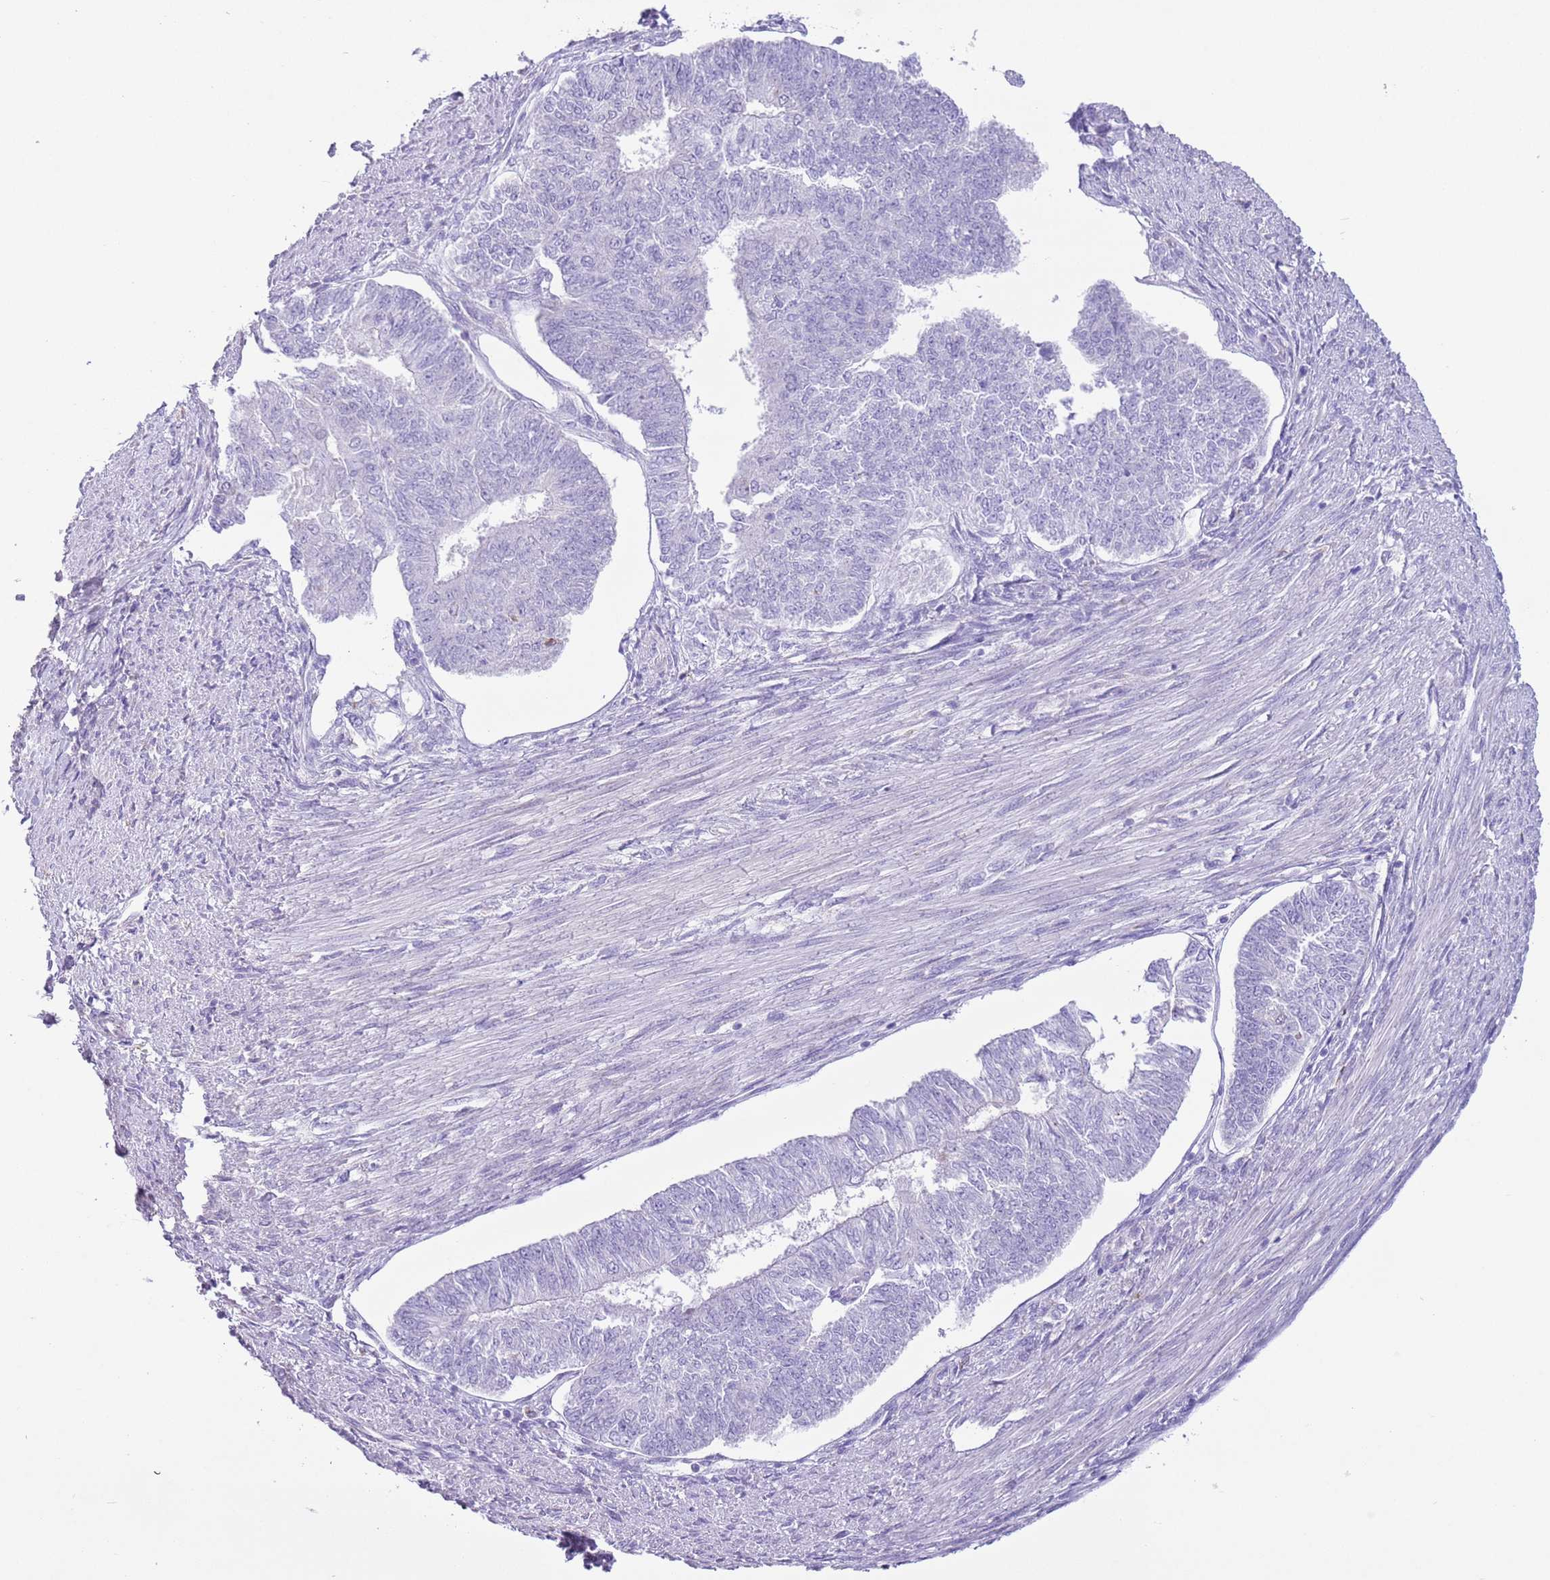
{"staining": {"intensity": "negative", "quantity": "none", "location": "none"}, "tissue": "endometrial cancer", "cell_type": "Tumor cells", "image_type": "cancer", "snomed": [{"axis": "morphology", "description": "Adenocarcinoma, NOS"}, {"axis": "topography", "description": "Endometrium"}], "caption": "Tumor cells show no significant protein positivity in adenocarcinoma (endometrial).", "gene": "ZNF697", "patient": {"sex": "female", "age": 32}}